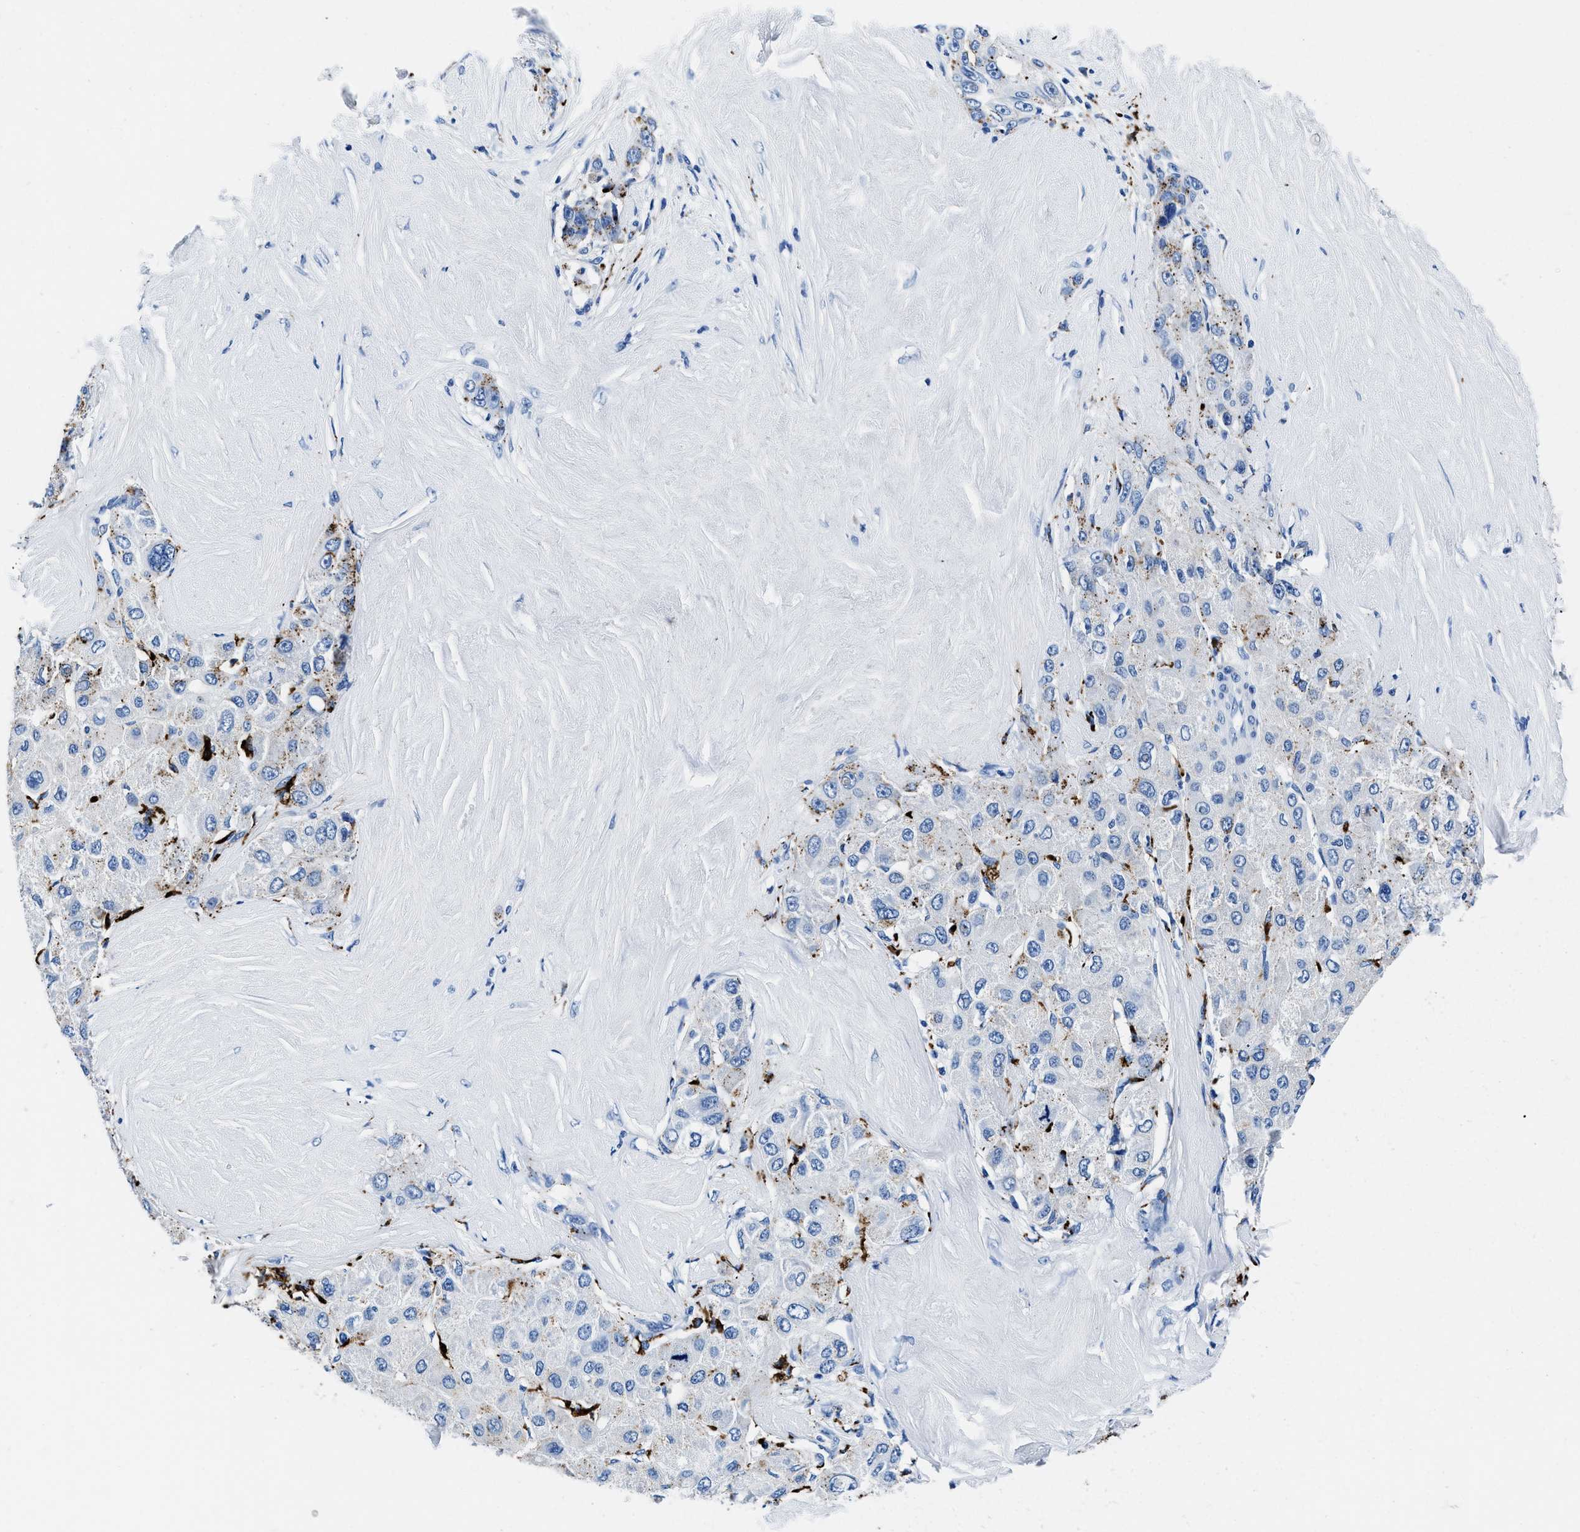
{"staining": {"intensity": "weak", "quantity": "<25%", "location": "cytoplasmic/membranous"}, "tissue": "liver cancer", "cell_type": "Tumor cells", "image_type": "cancer", "snomed": [{"axis": "morphology", "description": "Carcinoma, Hepatocellular, NOS"}, {"axis": "topography", "description": "Liver"}], "caption": "Immunohistochemistry of human liver cancer displays no expression in tumor cells.", "gene": "OR14K1", "patient": {"sex": "male", "age": 80}}